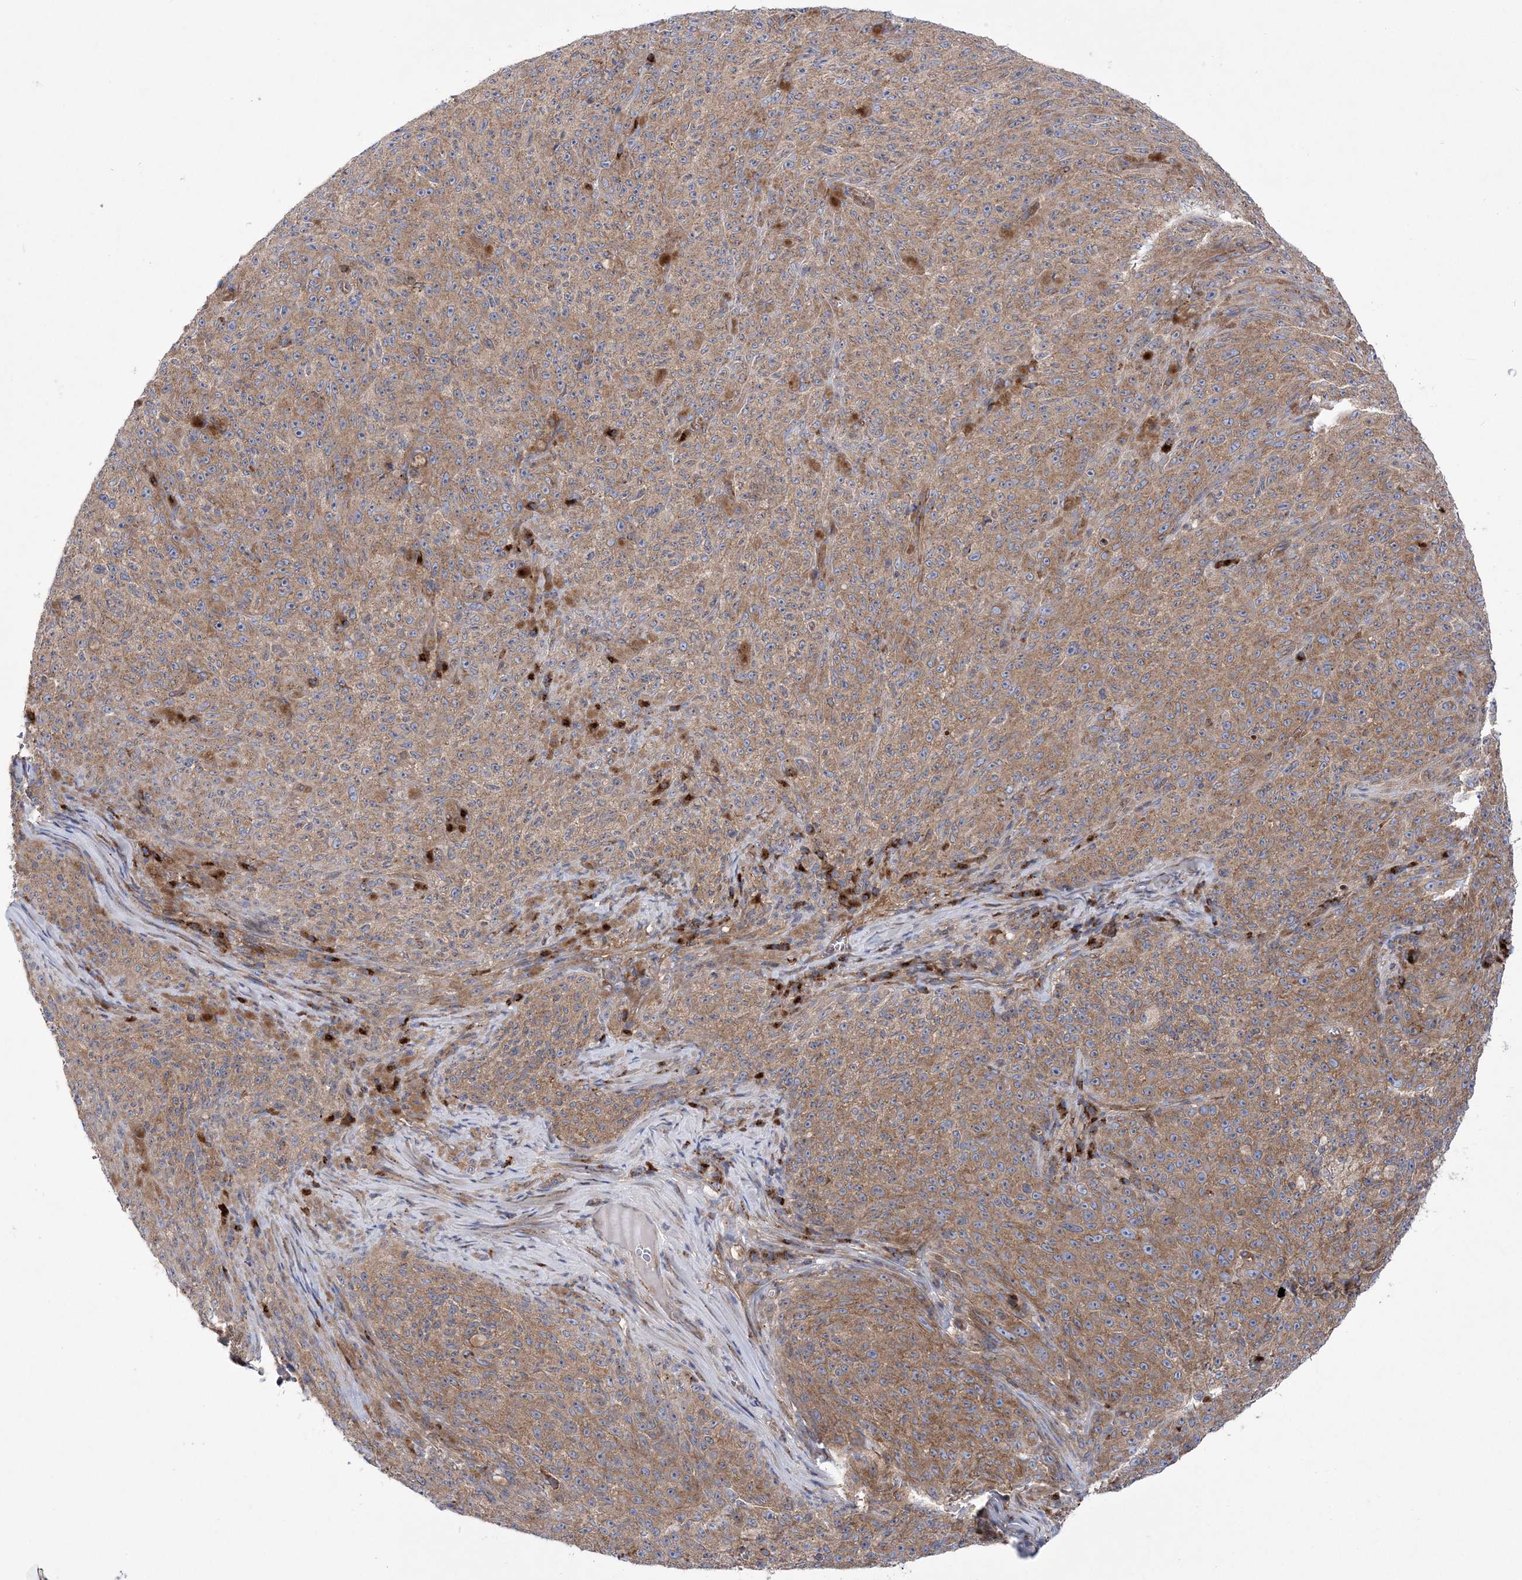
{"staining": {"intensity": "moderate", "quantity": ">75%", "location": "cytoplasmic/membranous"}, "tissue": "melanoma", "cell_type": "Tumor cells", "image_type": "cancer", "snomed": [{"axis": "morphology", "description": "Malignant melanoma, NOS"}, {"axis": "topography", "description": "Skin"}], "caption": "Immunohistochemical staining of human malignant melanoma shows medium levels of moderate cytoplasmic/membranous staining in about >75% of tumor cells.", "gene": "COPB2", "patient": {"sex": "female", "age": 82}}